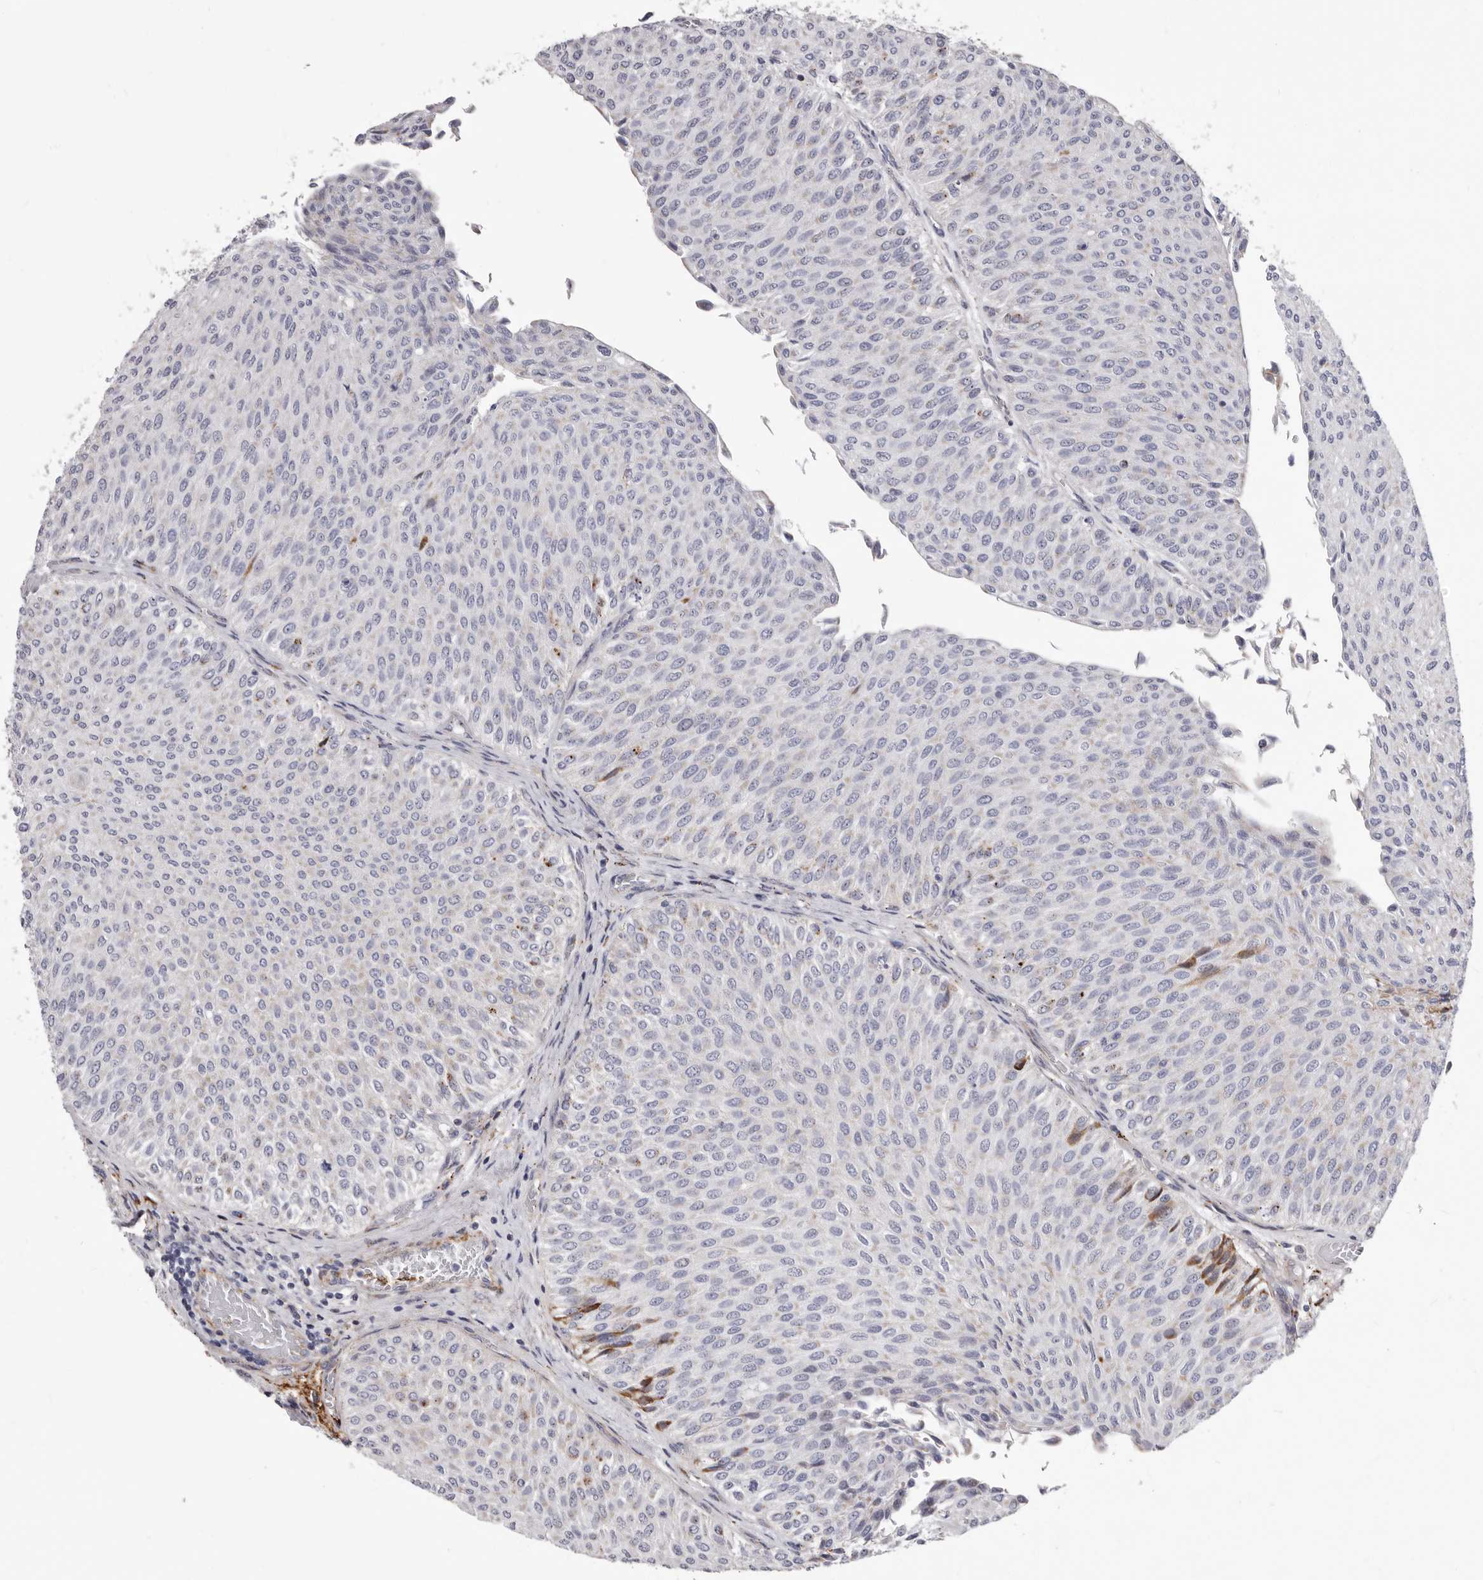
{"staining": {"intensity": "moderate", "quantity": "<25%", "location": "cytoplasmic/membranous"}, "tissue": "urothelial cancer", "cell_type": "Tumor cells", "image_type": "cancer", "snomed": [{"axis": "morphology", "description": "Urothelial carcinoma, Low grade"}, {"axis": "topography", "description": "Urinary bladder"}], "caption": "This is an image of immunohistochemistry staining of urothelial cancer, which shows moderate positivity in the cytoplasmic/membranous of tumor cells.", "gene": "NUBPL", "patient": {"sex": "male", "age": 78}}